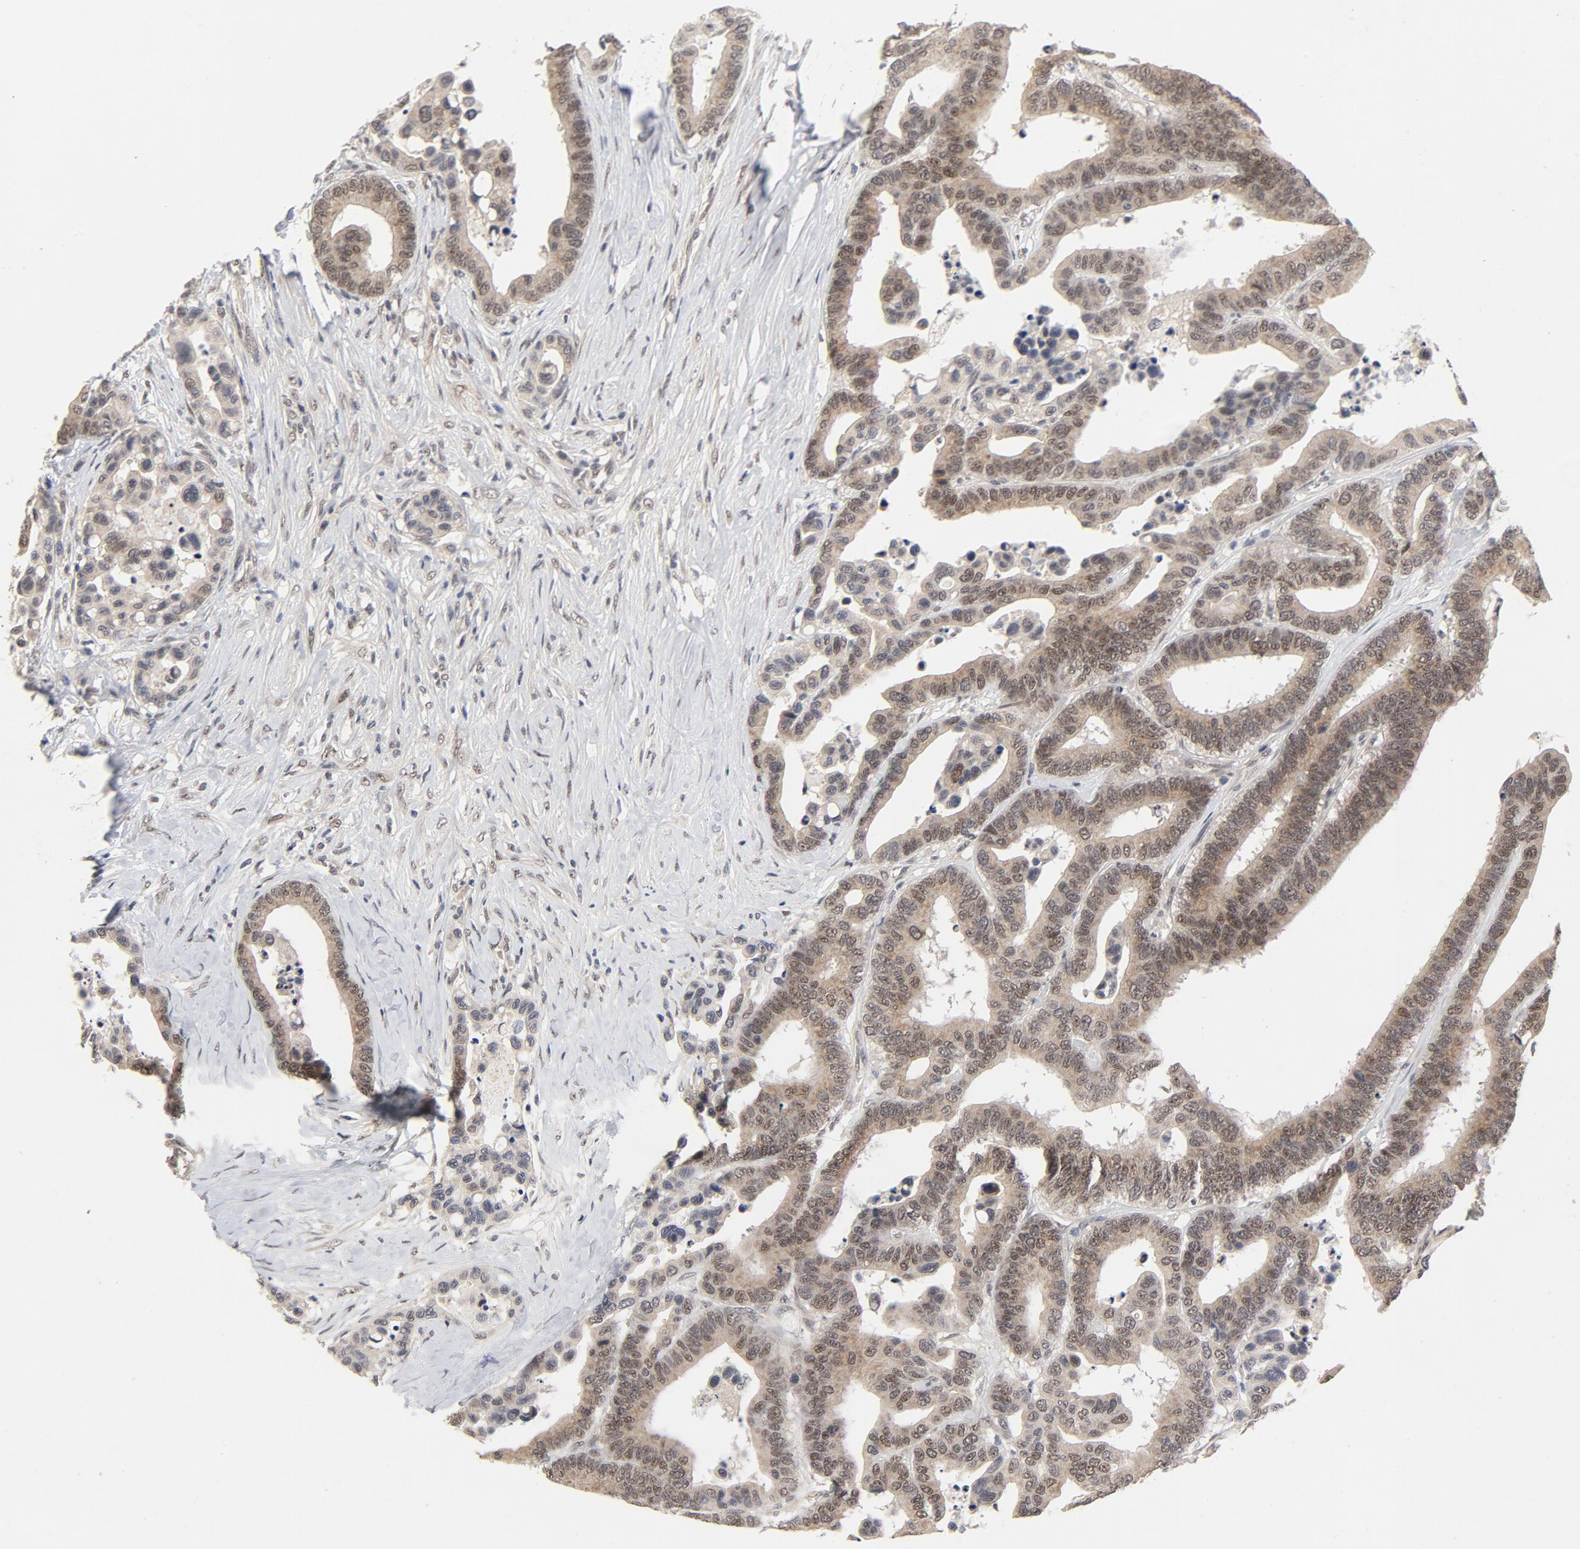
{"staining": {"intensity": "moderate", "quantity": ">75%", "location": "nuclear"}, "tissue": "colorectal cancer", "cell_type": "Tumor cells", "image_type": "cancer", "snomed": [{"axis": "morphology", "description": "Adenocarcinoma, NOS"}, {"axis": "topography", "description": "Colon"}], "caption": "Protein expression analysis of colorectal adenocarcinoma demonstrates moderate nuclear expression in about >75% of tumor cells. Using DAB (3,3'-diaminobenzidine) (brown) and hematoxylin (blue) stains, captured at high magnification using brightfield microscopy.", "gene": "ZKSCAN8", "patient": {"sex": "male", "age": 82}}